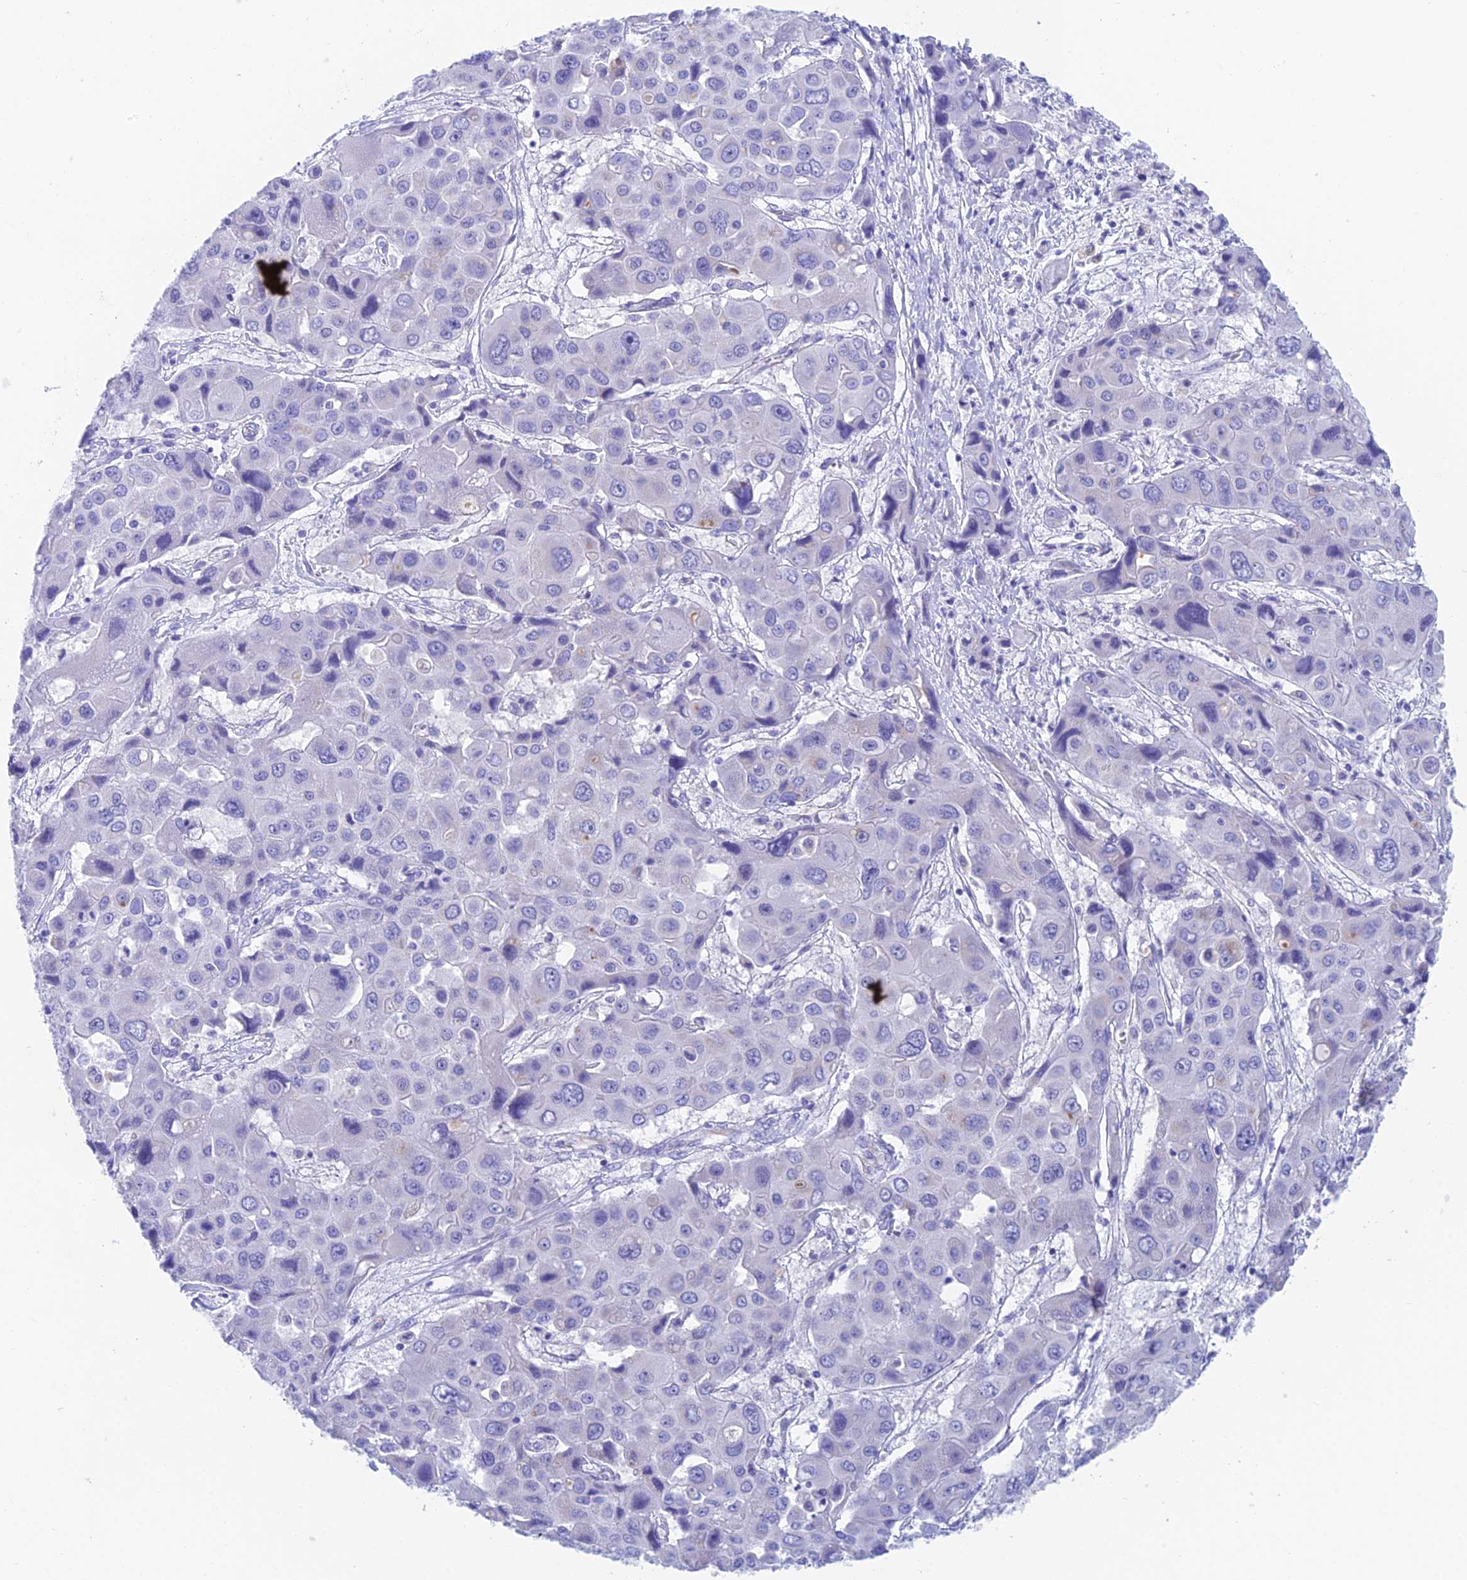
{"staining": {"intensity": "negative", "quantity": "none", "location": "none"}, "tissue": "liver cancer", "cell_type": "Tumor cells", "image_type": "cancer", "snomed": [{"axis": "morphology", "description": "Cholangiocarcinoma"}, {"axis": "topography", "description": "Liver"}], "caption": "A micrograph of liver cancer (cholangiocarcinoma) stained for a protein shows no brown staining in tumor cells. (Brightfield microscopy of DAB immunohistochemistry at high magnification).", "gene": "ADAMTS13", "patient": {"sex": "male", "age": 67}}